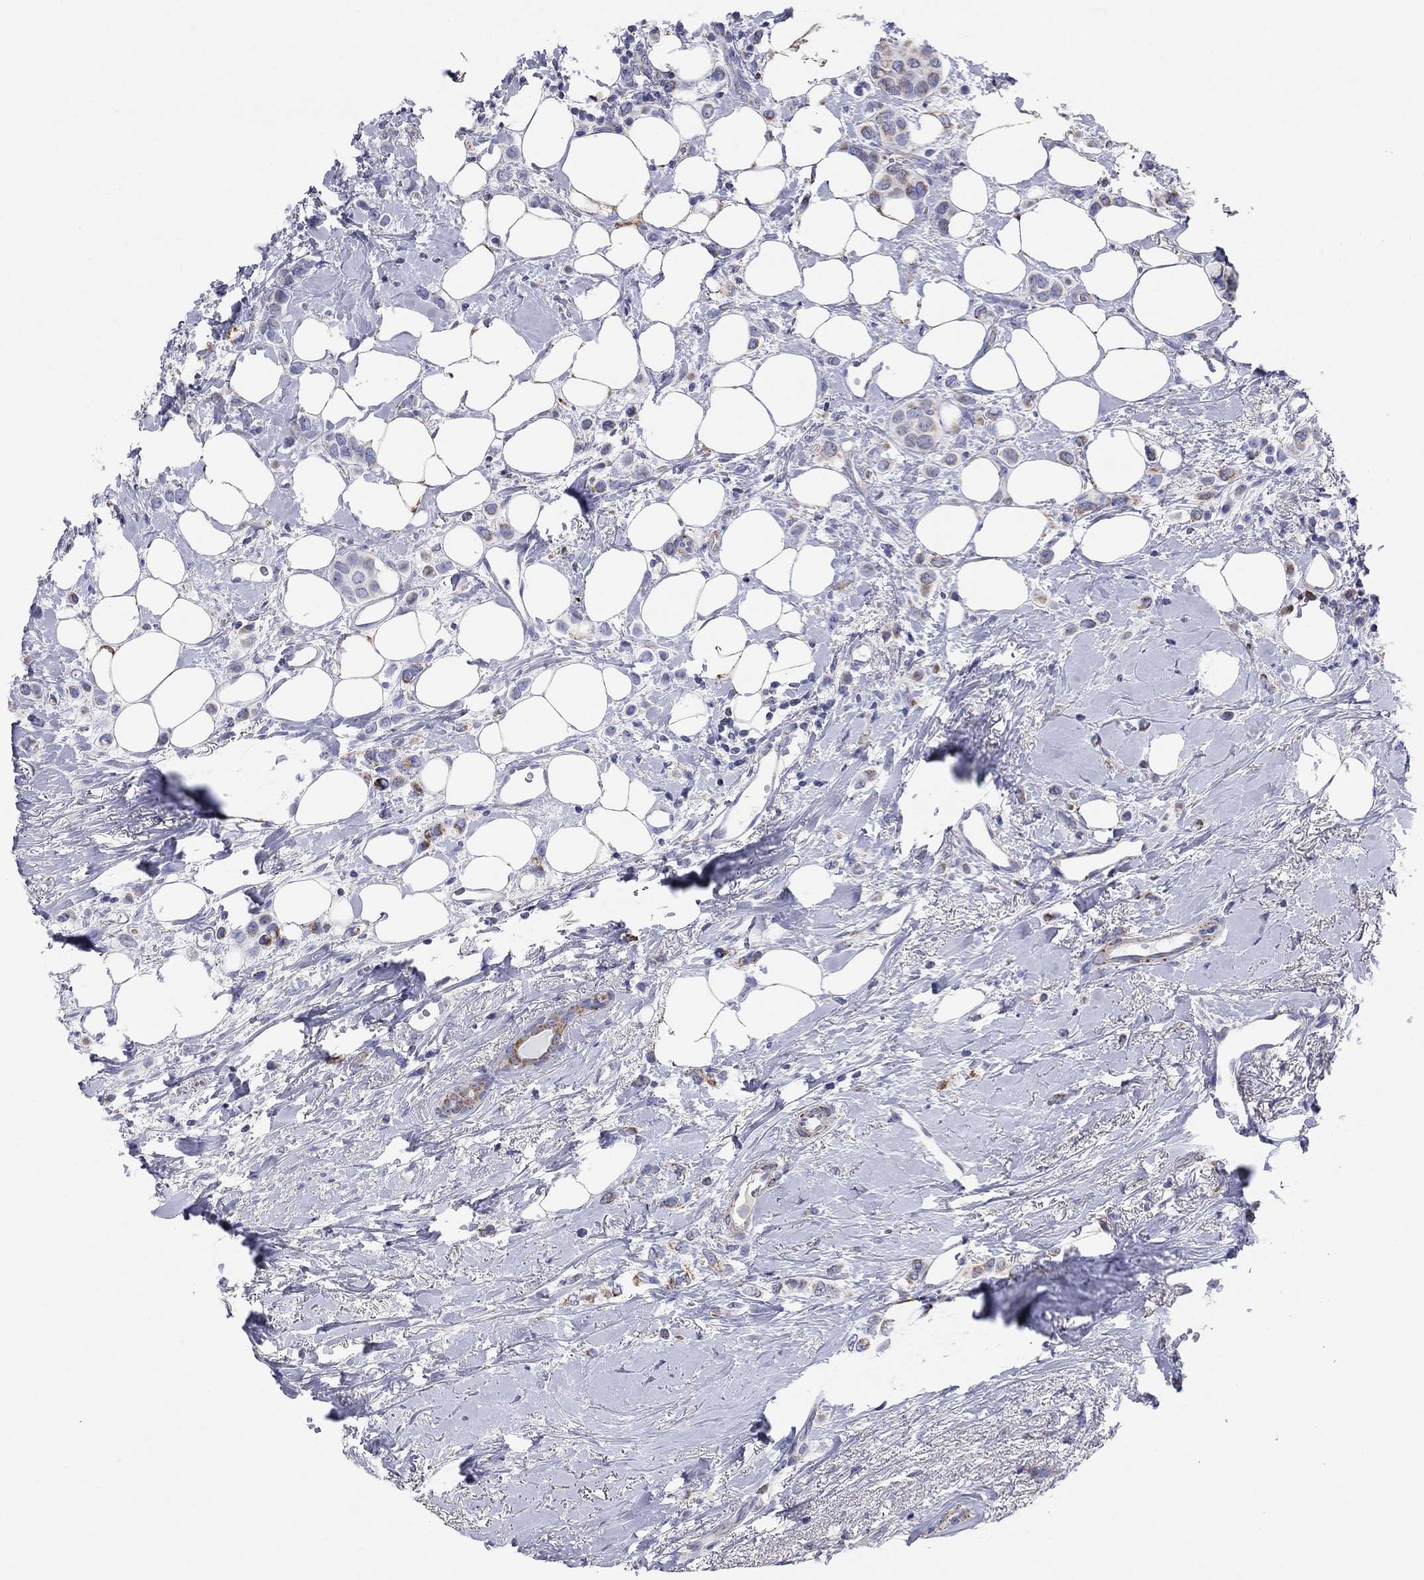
{"staining": {"intensity": "strong", "quantity": "<25%", "location": "cytoplasmic/membranous"}, "tissue": "breast cancer", "cell_type": "Tumor cells", "image_type": "cancer", "snomed": [{"axis": "morphology", "description": "Lobular carcinoma"}, {"axis": "topography", "description": "Breast"}], "caption": "Immunohistochemical staining of lobular carcinoma (breast) exhibits medium levels of strong cytoplasmic/membranous protein positivity in approximately <25% of tumor cells. (Brightfield microscopy of DAB IHC at high magnification).", "gene": "MGST3", "patient": {"sex": "female", "age": 66}}